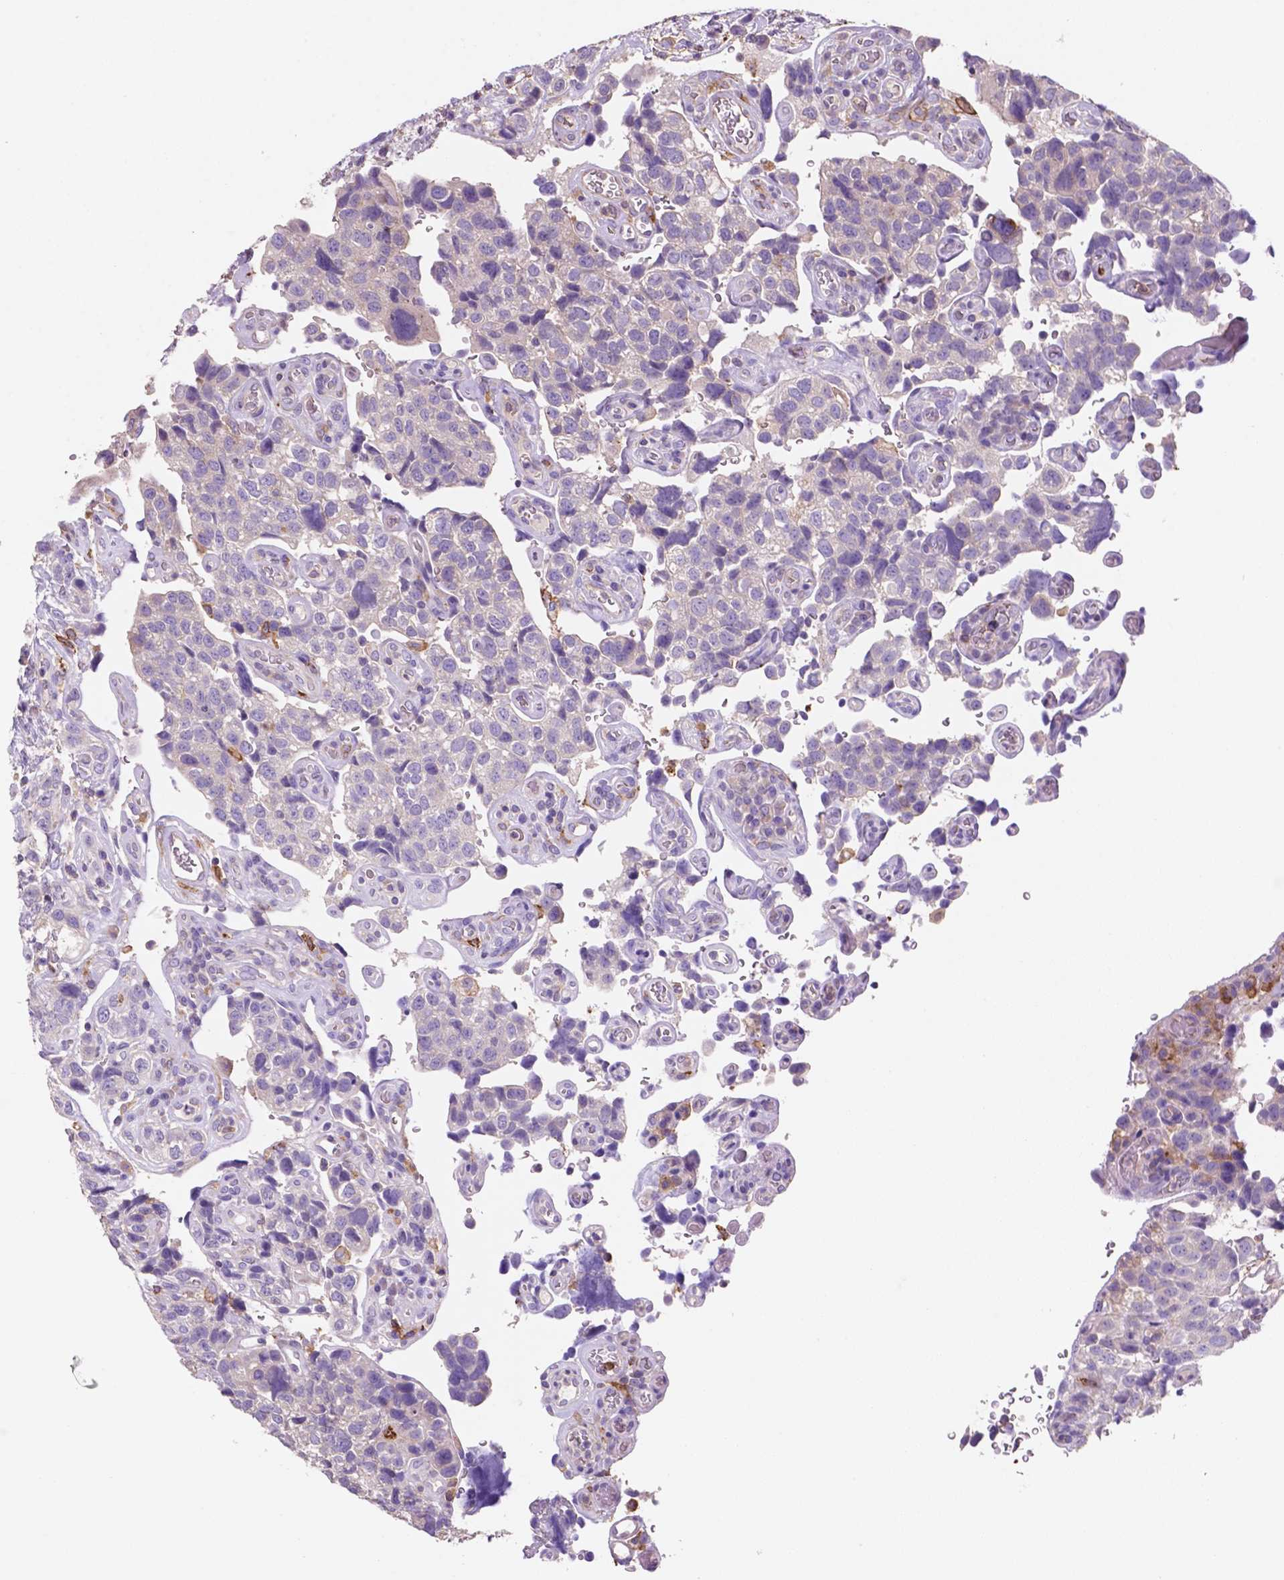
{"staining": {"intensity": "negative", "quantity": "none", "location": "none"}, "tissue": "urothelial cancer", "cell_type": "Tumor cells", "image_type": "cancer", "snomed": [{"axis": "morphology", "description": "Urothelial carcinoma, High grade"}, {"axis": "topography", "description": "Urinary bladder"}], "caption": "Immunohistochemistry of urothelial cancer displays no positivity in tumor cells. The staining was performed using DAB (3,3'-diaminobenzidine) to visualize the protein expression in brown, while the nuclei were stained in blue with hematoxylin (Magnification: 20x).", "gene": "MKRN2OS", "patient": {"sex": "female", "age": 58}}